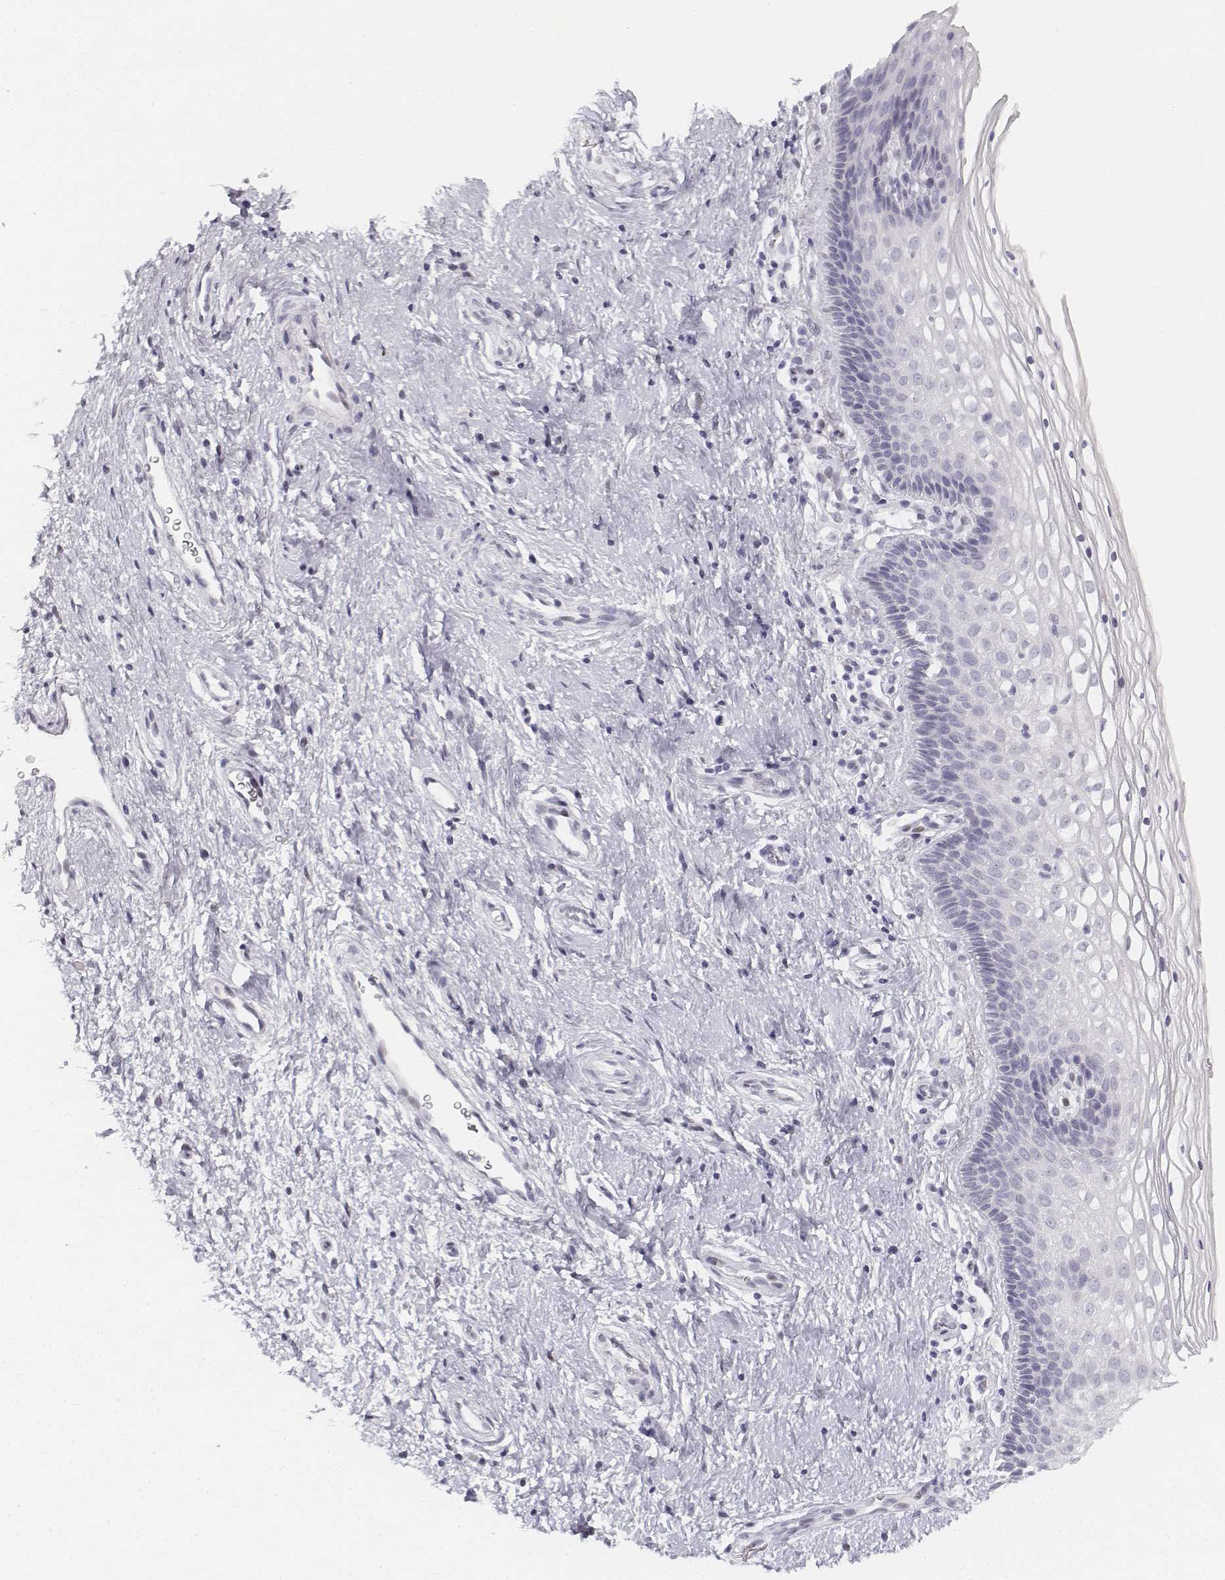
{"staining": {"intensity": "negative", "quantity": "none", "location": "none"}, "tissue": "cervix", "cell_type": "Glandular cells", "image_type": "normal", "snomed": [{"axis": "morphology", "description": "Normal tissue, NOS"}, {"axis": "topography", "description": "Cervix"}], "caption": "IHC of benign human cervix reveals no expression in glandular cells.", "gene": "KRTAP2", "patient": {"sex": "female", "age": 34}}